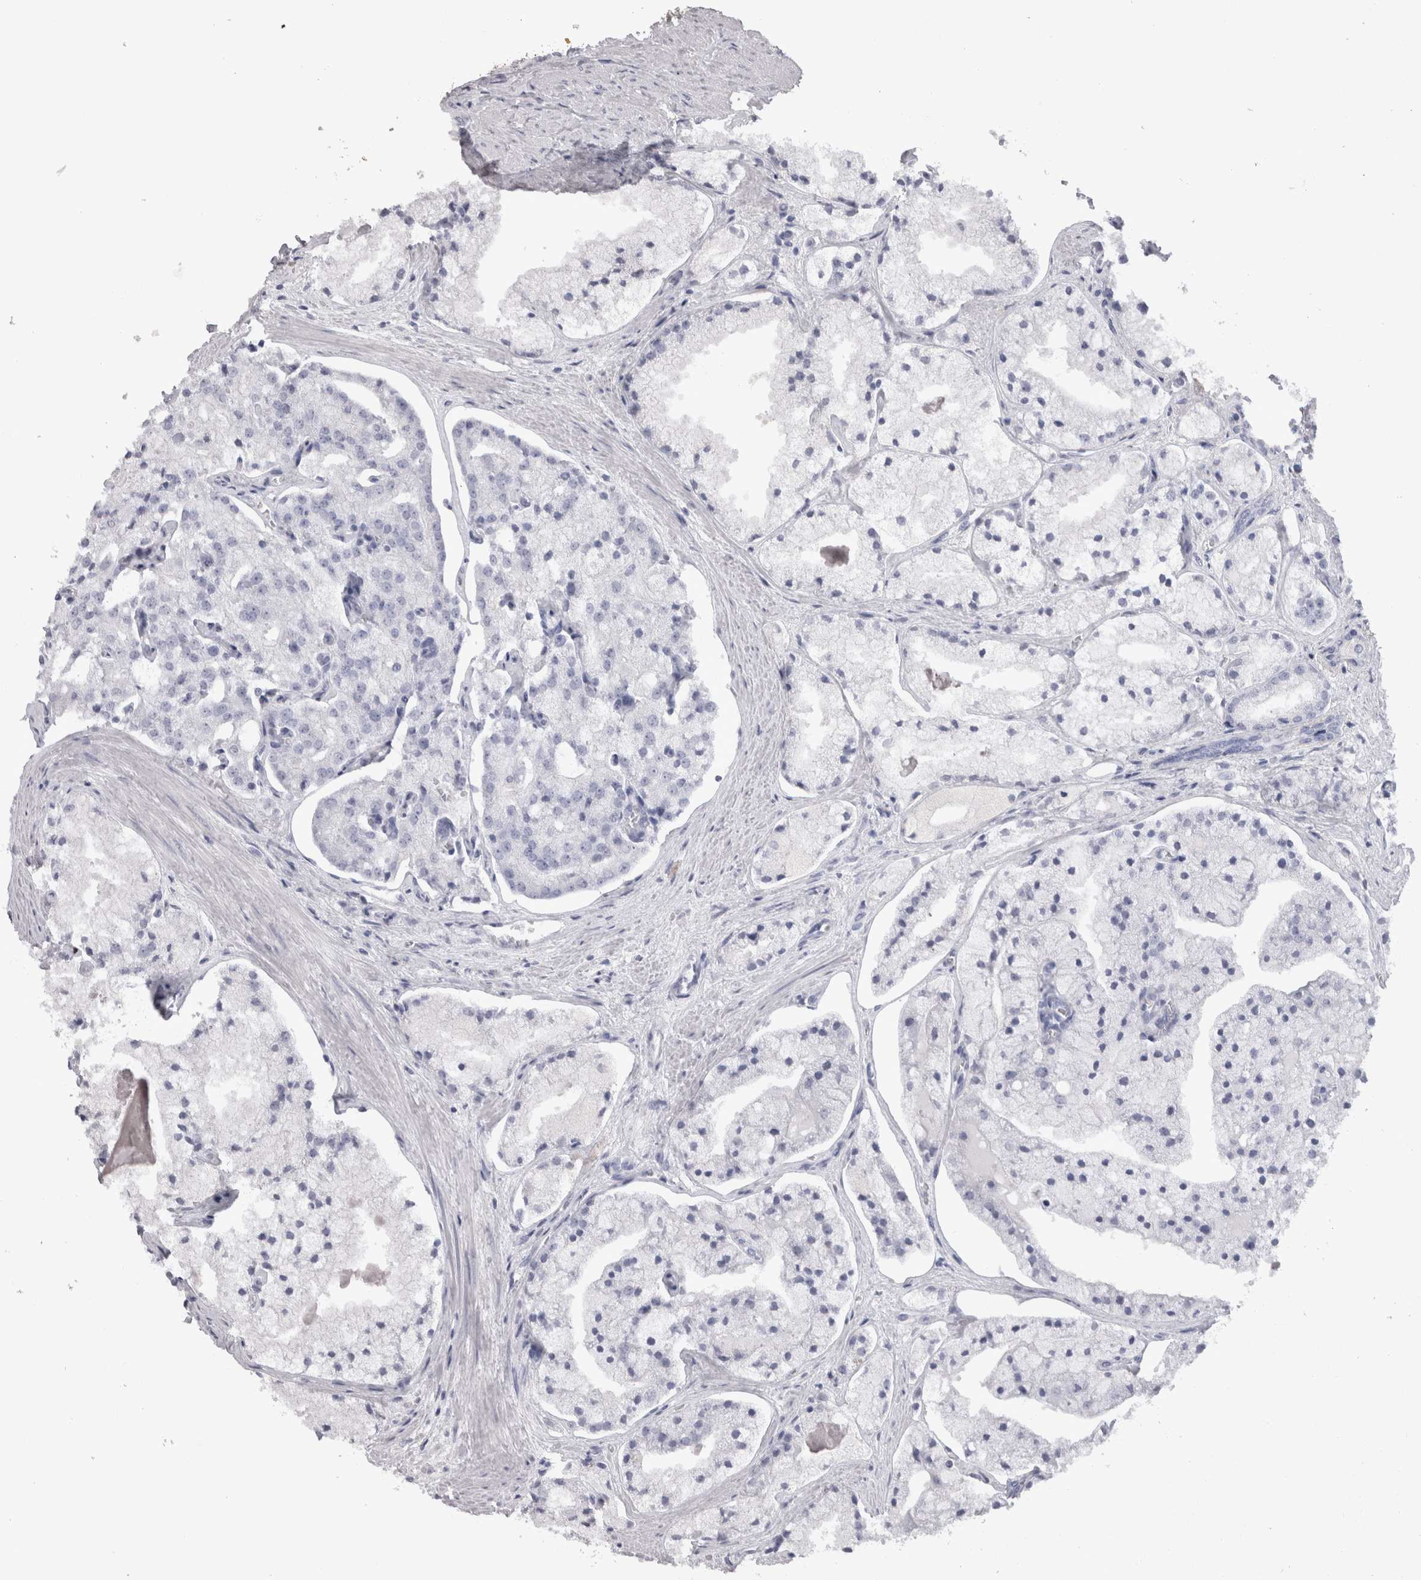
{"staining": {"intensity": "negative", "quantity": "none", "location": "none"}, "tissue": "prostate cancer", "cell_type": "Tumor cells", "image_type": "cancer", "snomed": [{"axis": "morphology", "description": "Adenocarcinoma, High grade"}, {"axis": "topography", "description": "Prostate"}], "caption": "The immunohistochemistry (IHC) photomicrograph has no significant staining in tumor cells of prostate cancer tissue.", "gene": "ADAM2", "patient": {"sex": "male", "age": 50}}